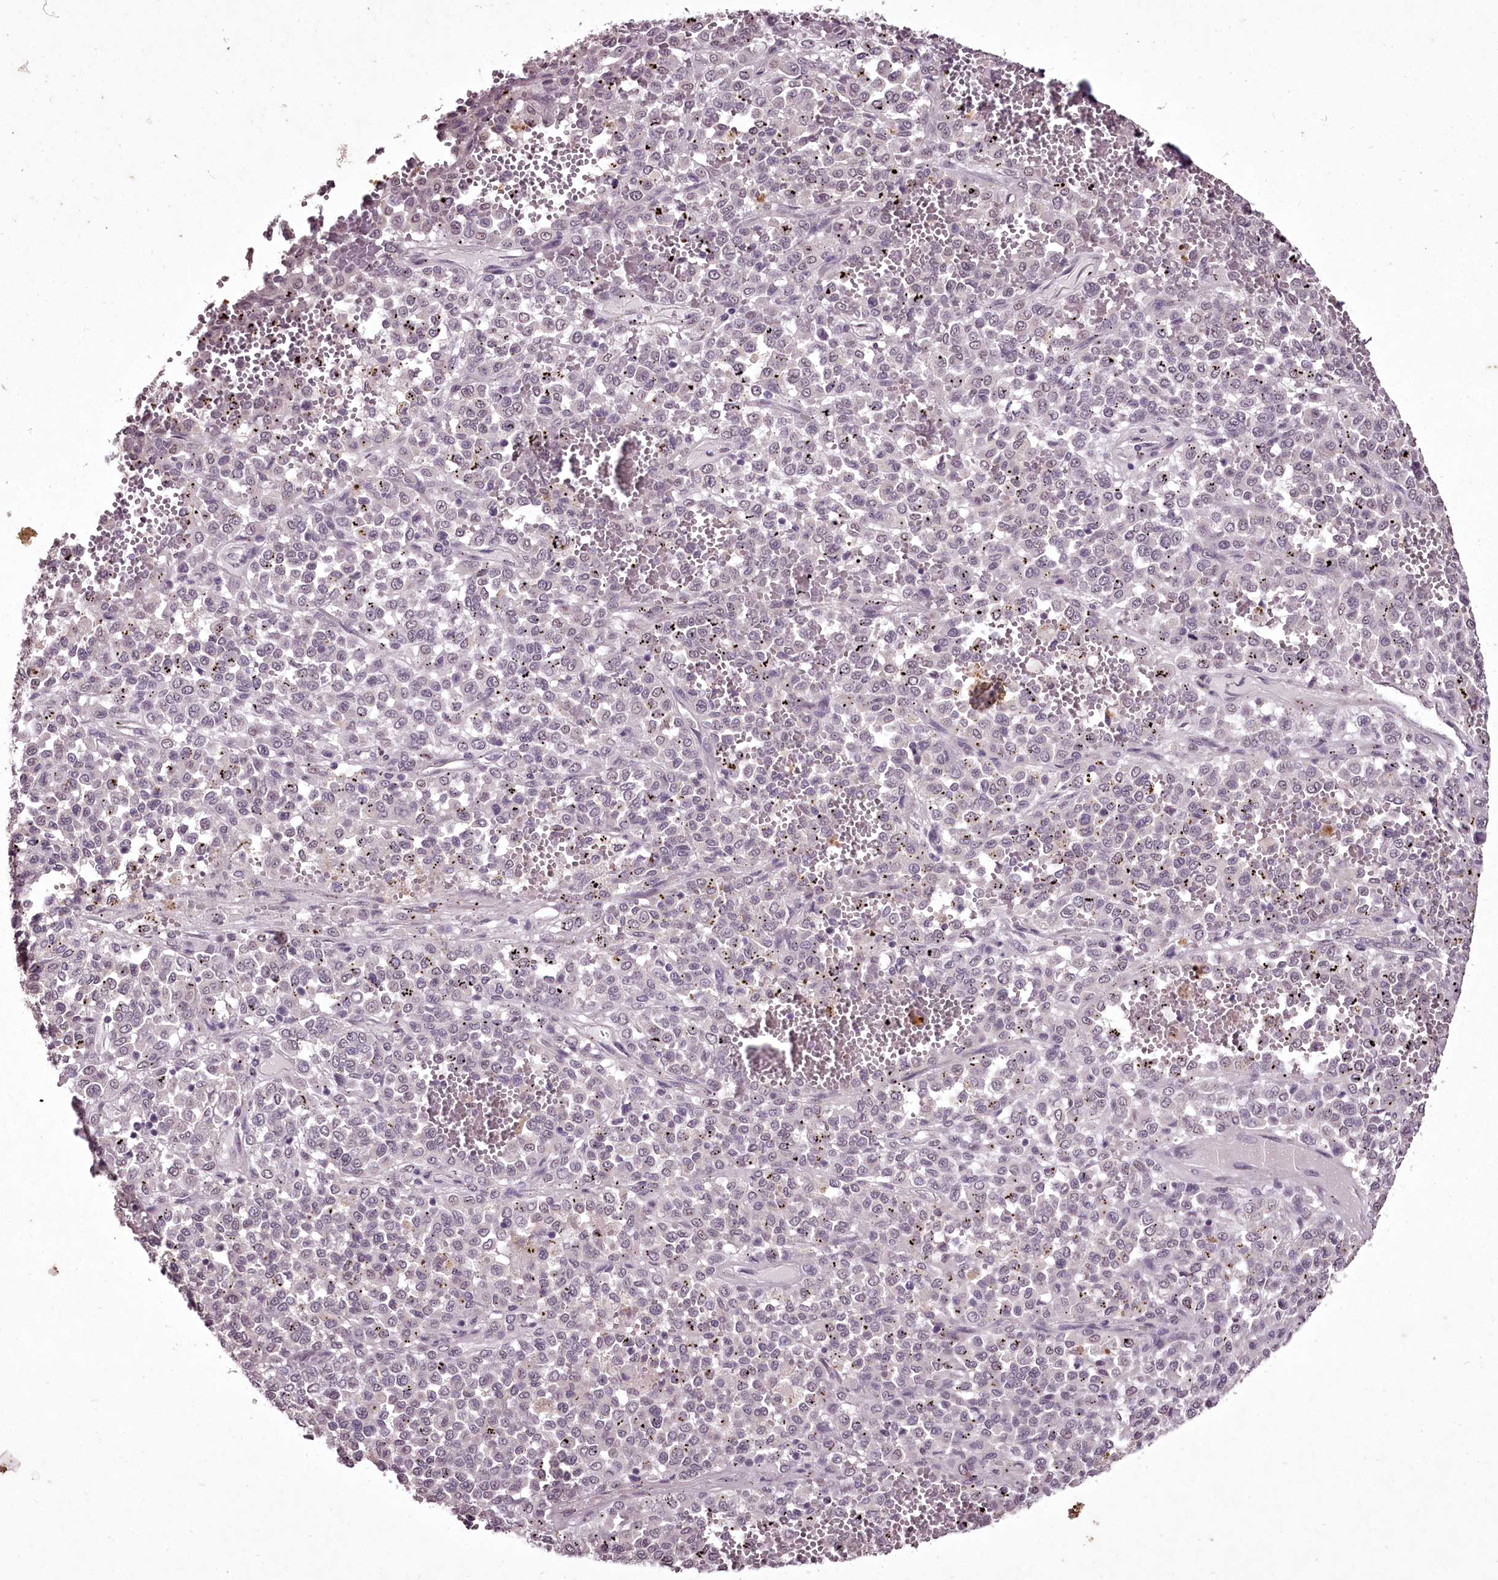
{"staining": {"intensity": "negative", "quantity": "none", "location": "none"}, "tissue": "melanoma", "cell_type": "Tumor cells", "image_type": "cancer", "snomed": [{"axis": "morphology", "description": "Malignant melanoma, Metastatic site"}, {"axis": "topography", "description": "Pancreas"}], "caption": "A photomicrograph of malignant melanoma (metastatic site) stained for a protein displays no brown staining in tumor cells. The staining is performed using DAB brown chromogen with nuclei counter-stained in using hematoxylin.", "gene": "C1orf56", "patient": {"sex": "female", "age": 30}}